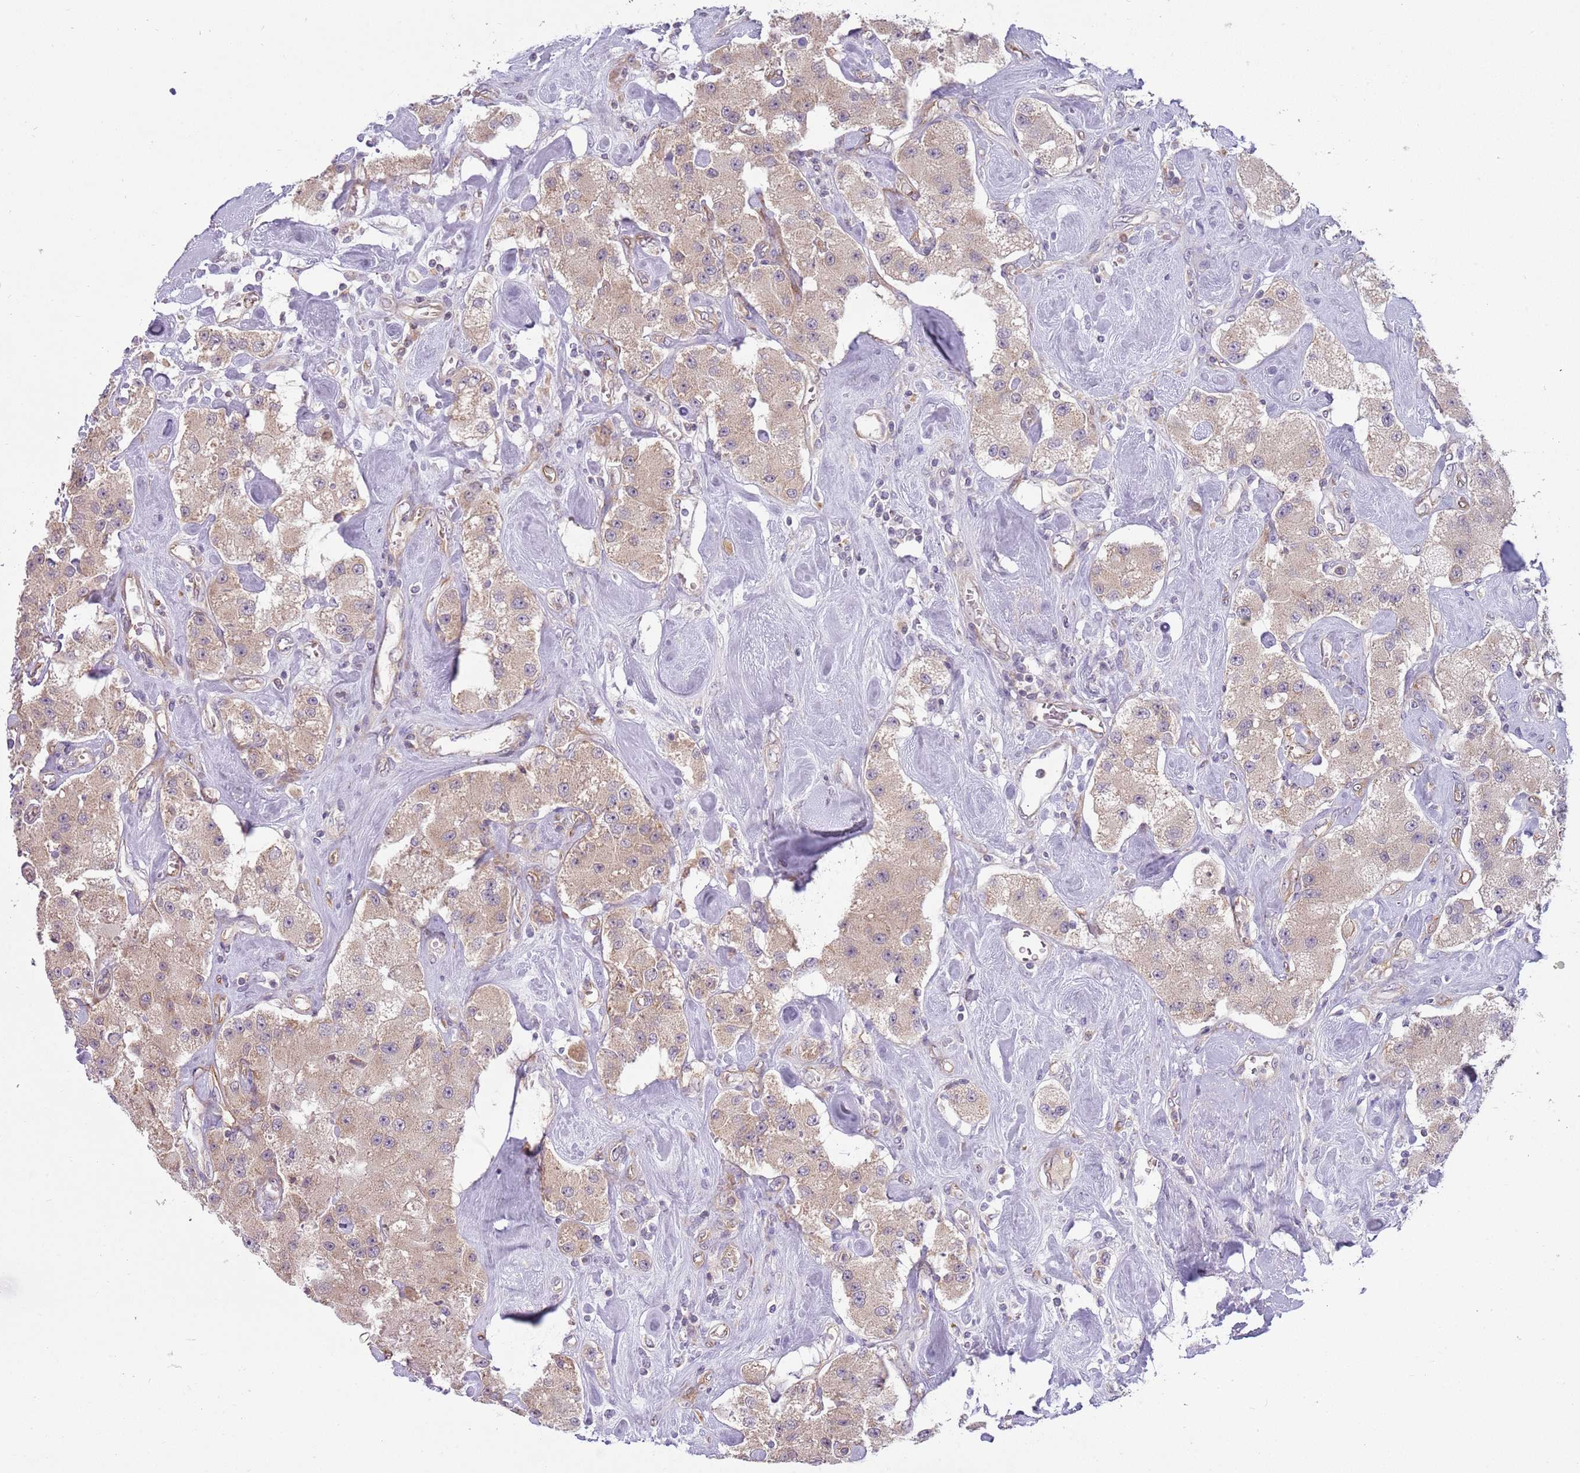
{"staining": {"intensity": "weak", "quantity": "25%-75%", "location": "cytoplasmic/membranous"}, "tissue": "carcinoid", "cell_type": "Tumor cells", "image_type": "cancer", "snomed": [{"axis": "morphology", "description": "Carcinoid, malignant, NOS"}, {"axis": "topography", "description": "Pancreas"}], "caption": "Immunohistochemical staining of carcinoid reveals weak cytoplasmic/membranous protein positivity in approximately 25%-75% of tumor cells.", "gene": "SKOR2", "patient": {"sex": "male", "age": 41}}